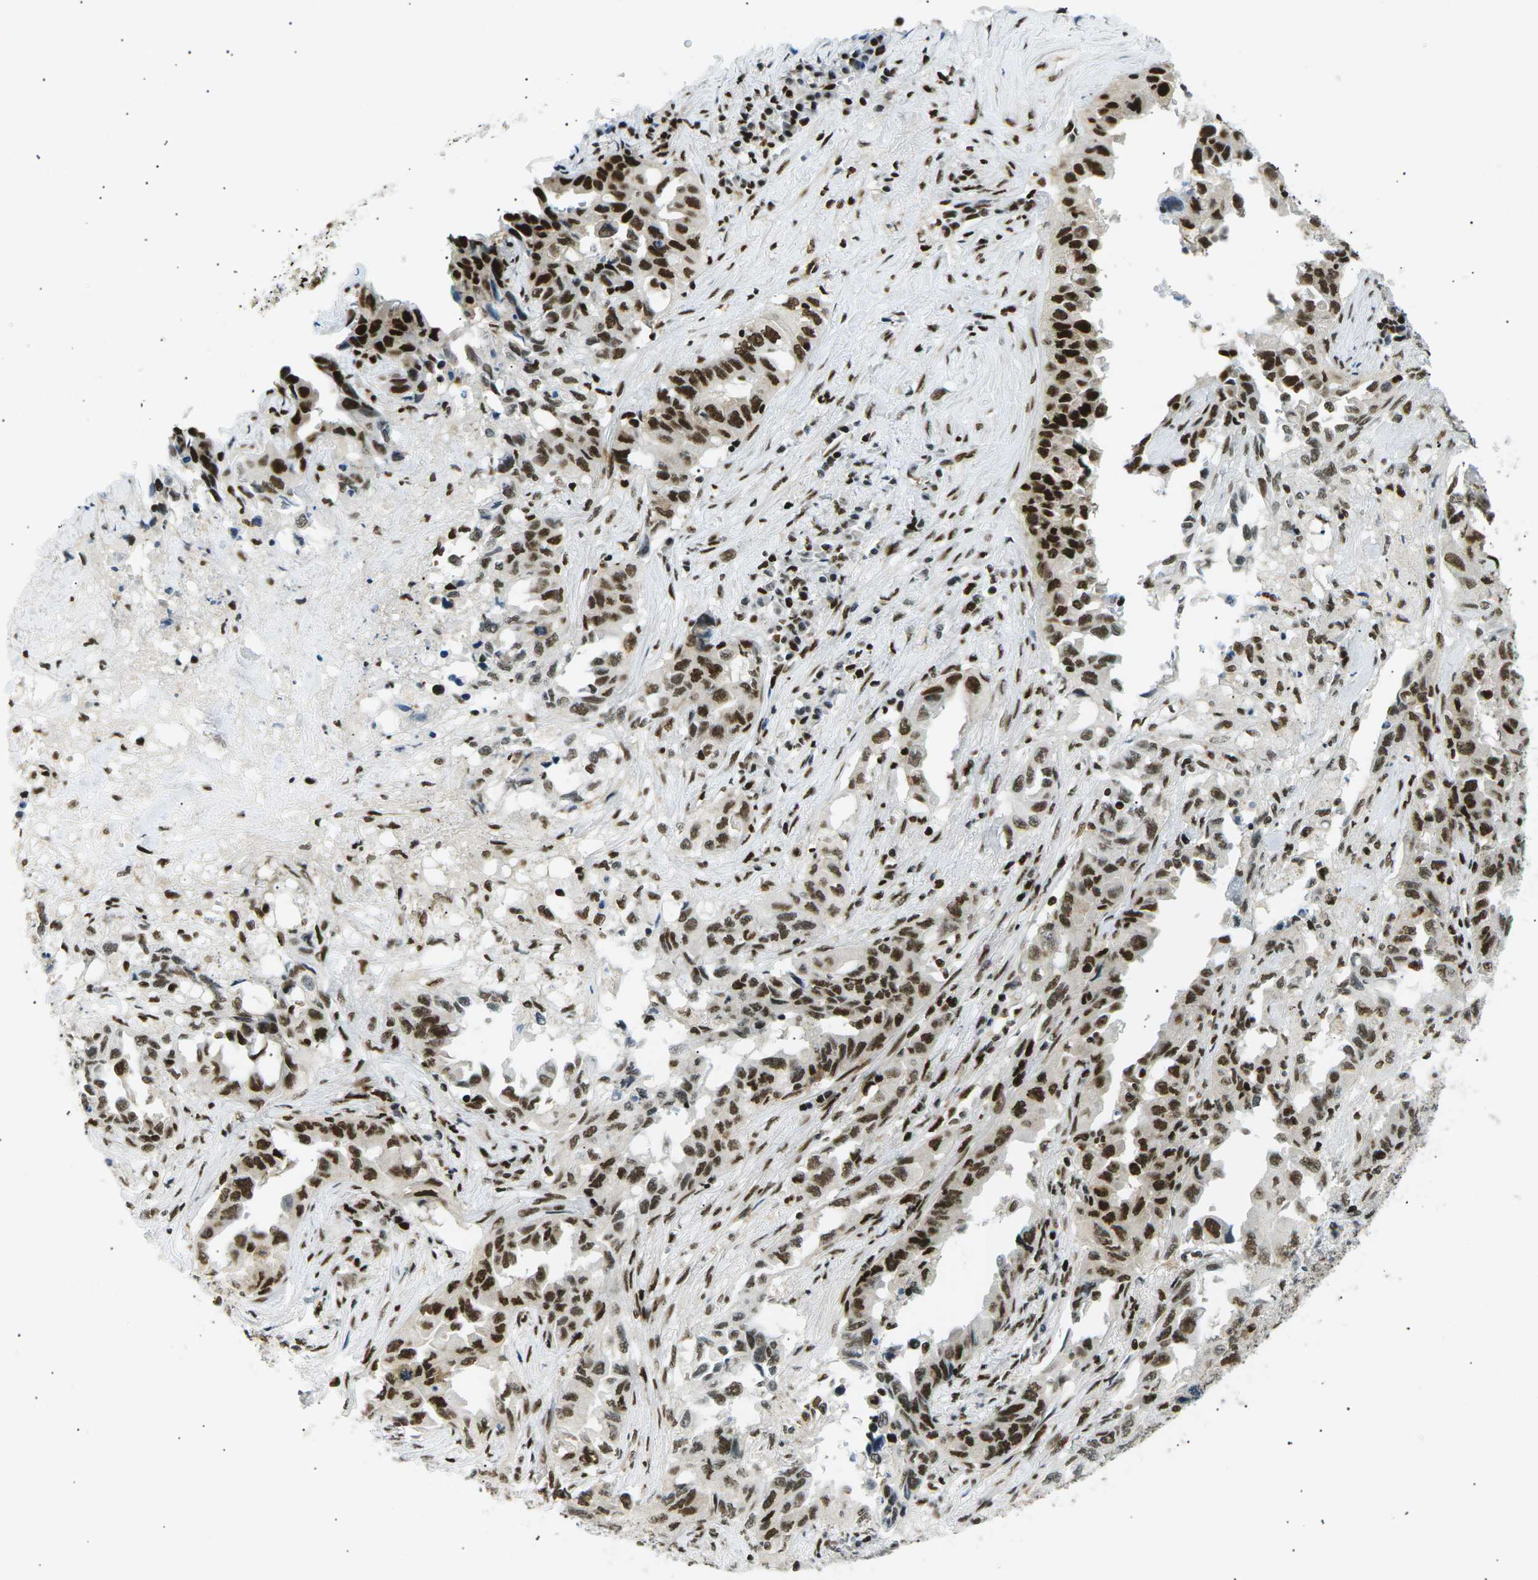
{"staining": {"intensity": "strong", "quantity": ">75%", "location": "nuclear"}, "tissue": "lung cancer", "cell_type": "Tumor cells", "image_type": "cancer", "snomed": [{"axis": "morphology", "description": "Adenocarcinoma, NOS"}, {"axis": "topography", "description": "Lung"}], "caption": "IHC of human lung cancer (adenocarcinoma) exhibits high levels of strong nuclear expression in approximately >75% of tumor cells.", "gene": "RPA2", "patient": {"sex": "female", "age": 51}}